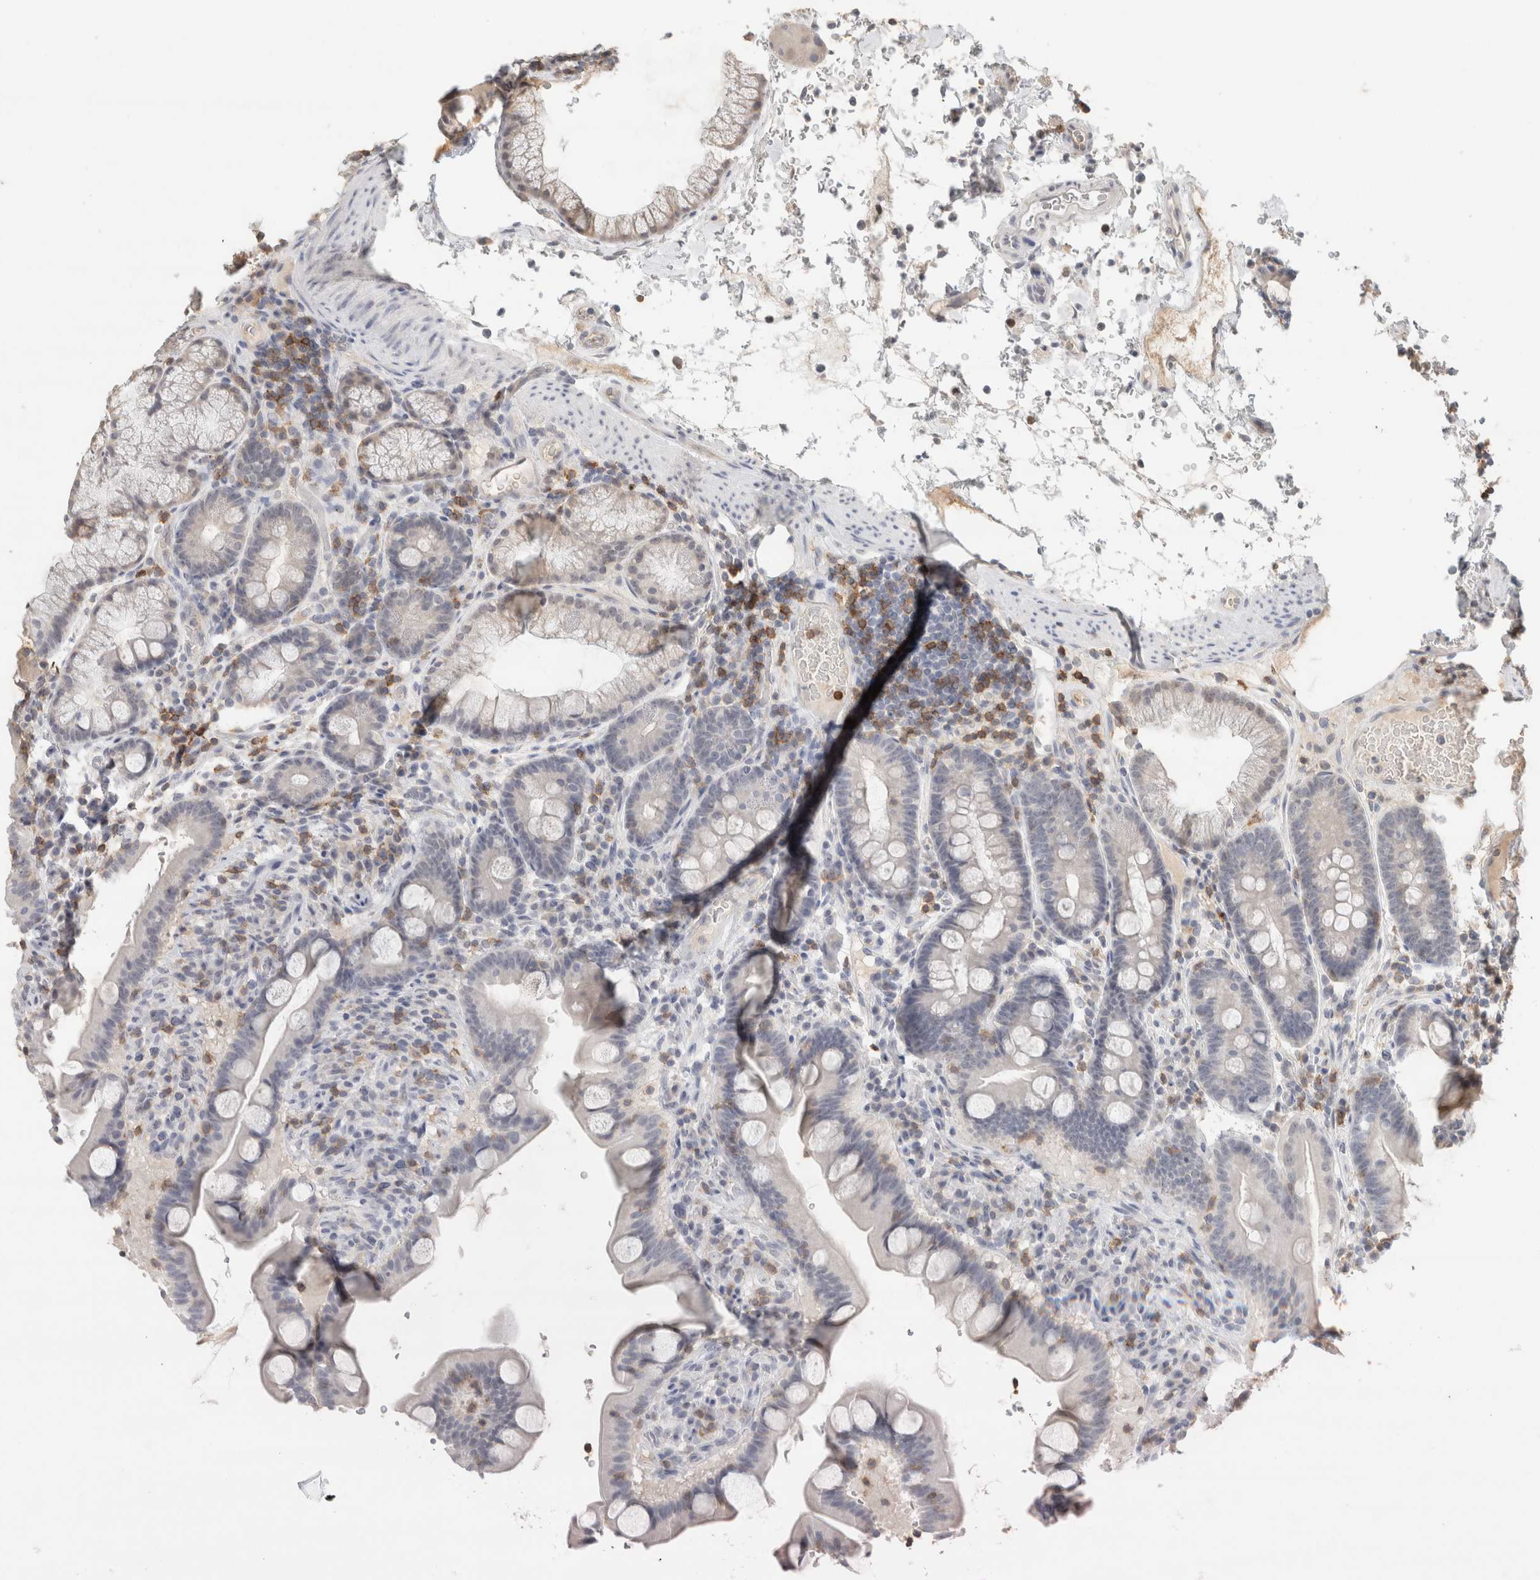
{"staining": {"intensity": "weak", "quantity": "<25%", "location": "cytoplasmic/membranous"}, "tissue": "duodenum", "cell_type": "Glandular cells", "image_type": "normal", "snomed": [{"axis": "morphology", "description": "Normal tissue, NOS"}, {"axis": "topography", "description": "Duodenum"}], "caption": "Immunohistochemistry (IHC) of benign duodenum shows no staining in glandular cells.", "gene": "TRAT1", "patient": {"sex": "male", "age": 54}}